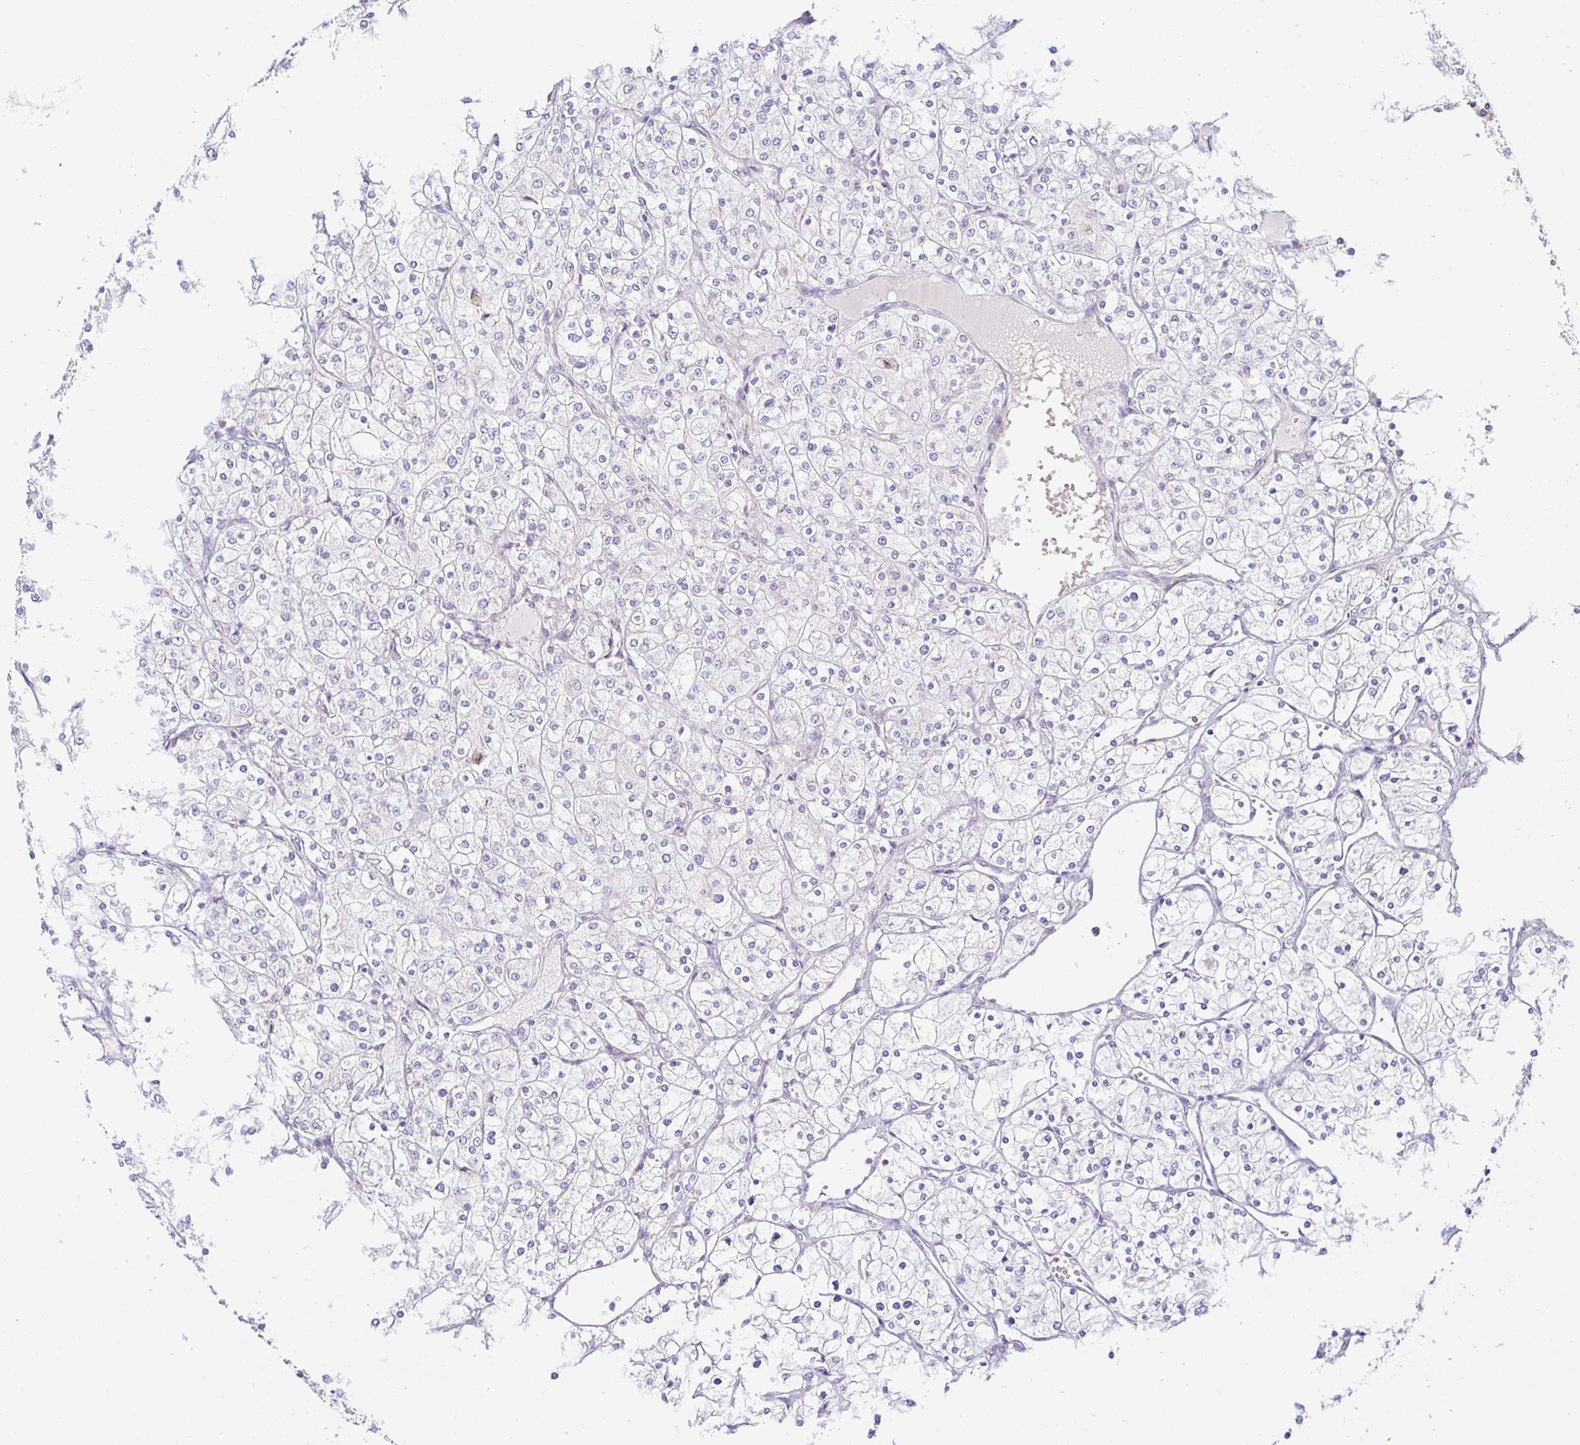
{"staining": {"intensity": "negative", "quantity": "none", "location": "none"}, "tissue": "renal cancer", "cell_type": "Tumor cells", "image_type": "cancer", "snomed": [{"axis": "morphology", "description": "Adenocarcinoma, NOS"}, {"axis": "topography", "description": "Kidney"}], "caption": "A micrograph of human renal cancer is negative for staining in tumor cells. (Stains: DAB immunohistochemistry with hematoxylin counter stain, Microscopy: brightfield microscopy at high magnification).", "gene": "OR51D1", "patient": {"sex": "male", "age": 80}}